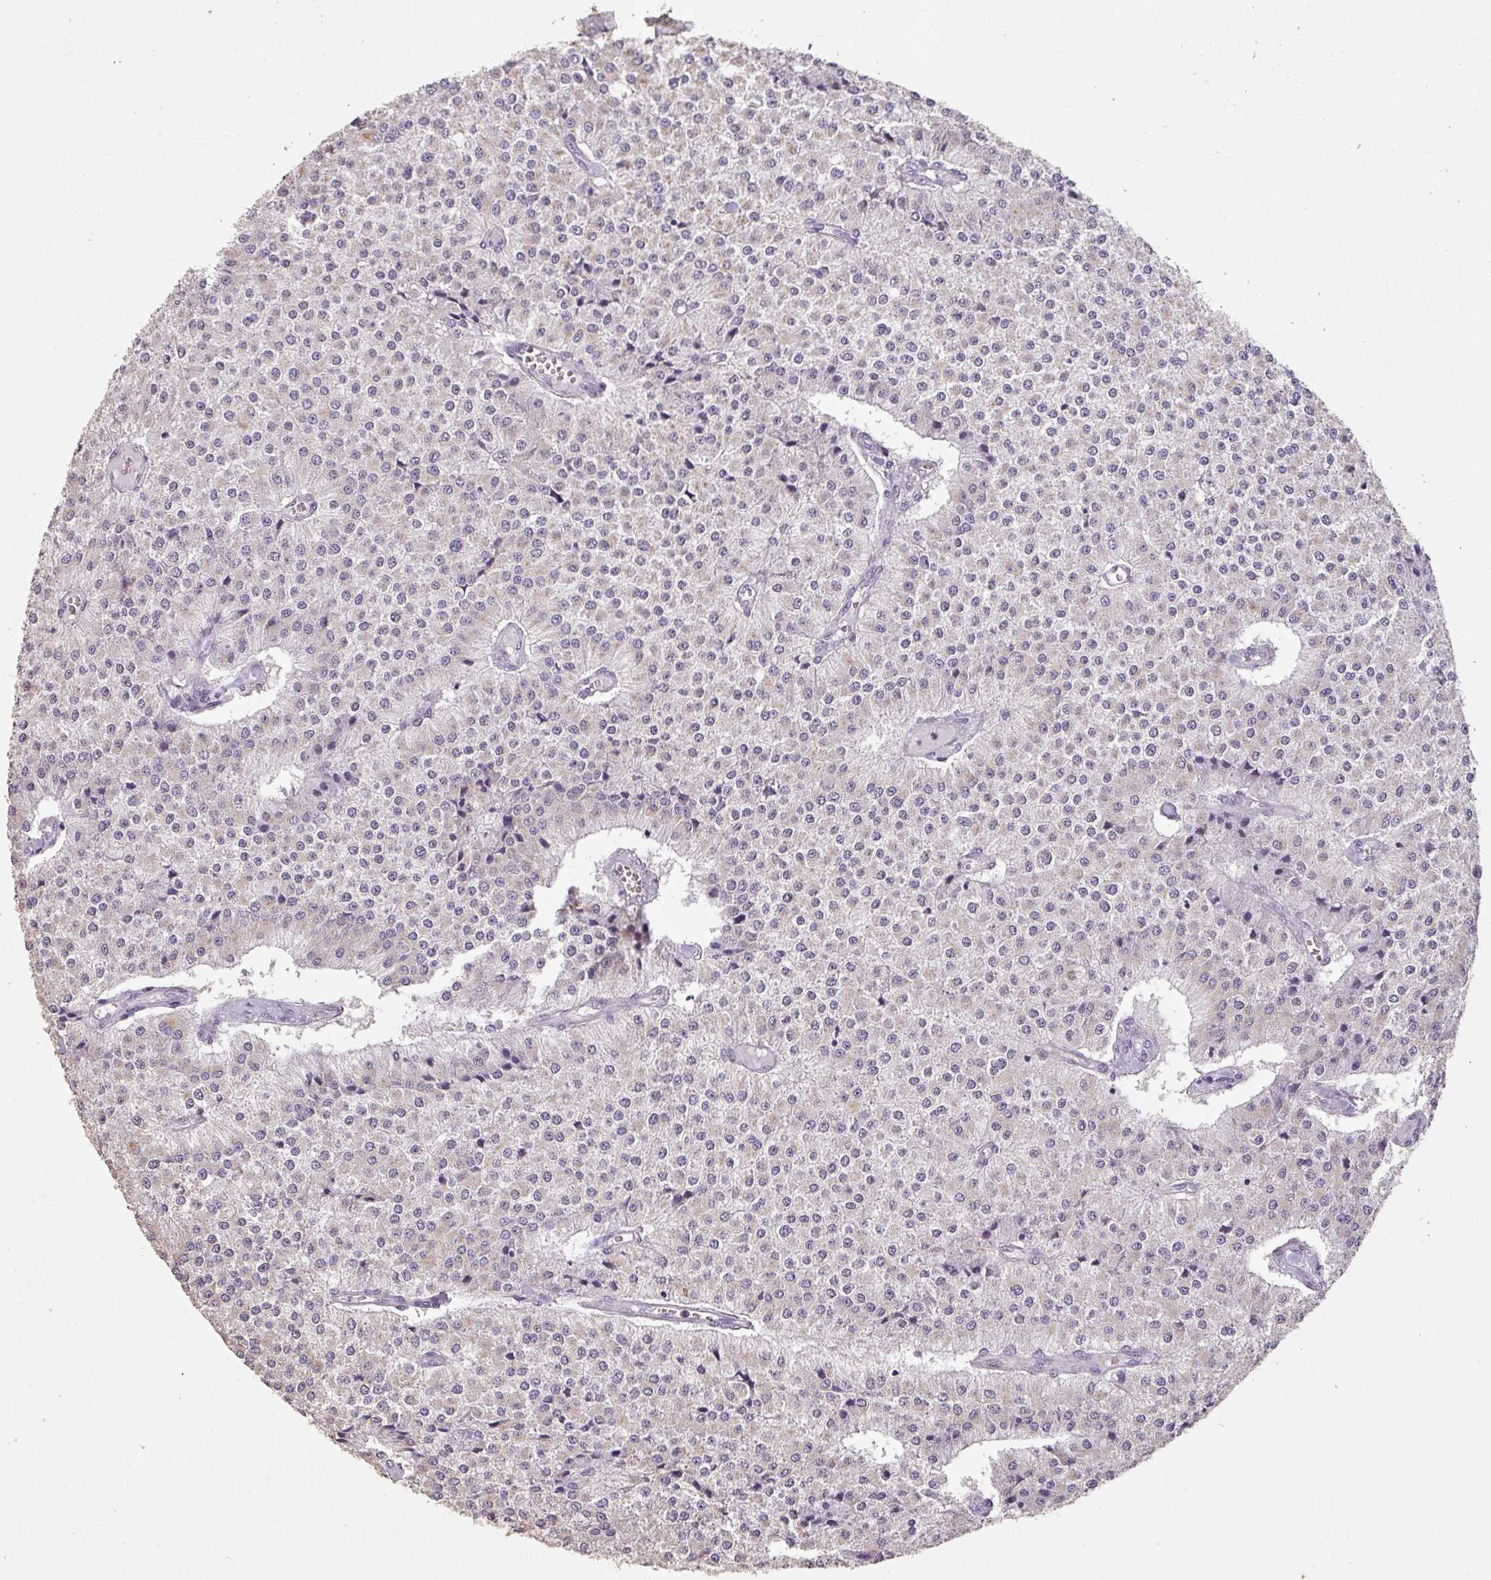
{"staining": {"intensity": "negative", "quantity": "none", "location": "none"}, "tissue": "carcinoid", "cell_type": "Tumor cells", "image_type": "cancer", "snomed": [{"axis": "morphology", "description": "Carcinoid, malignant, NOS"}, {"axis": "topography", "description": "Colon"}], "caption": "Photomicrograph shows no protein expression in tumor cells of malignant carcinoid tissue.", "gene": "LYPLA1", "patient": {"sex": "female", "age": 52}}